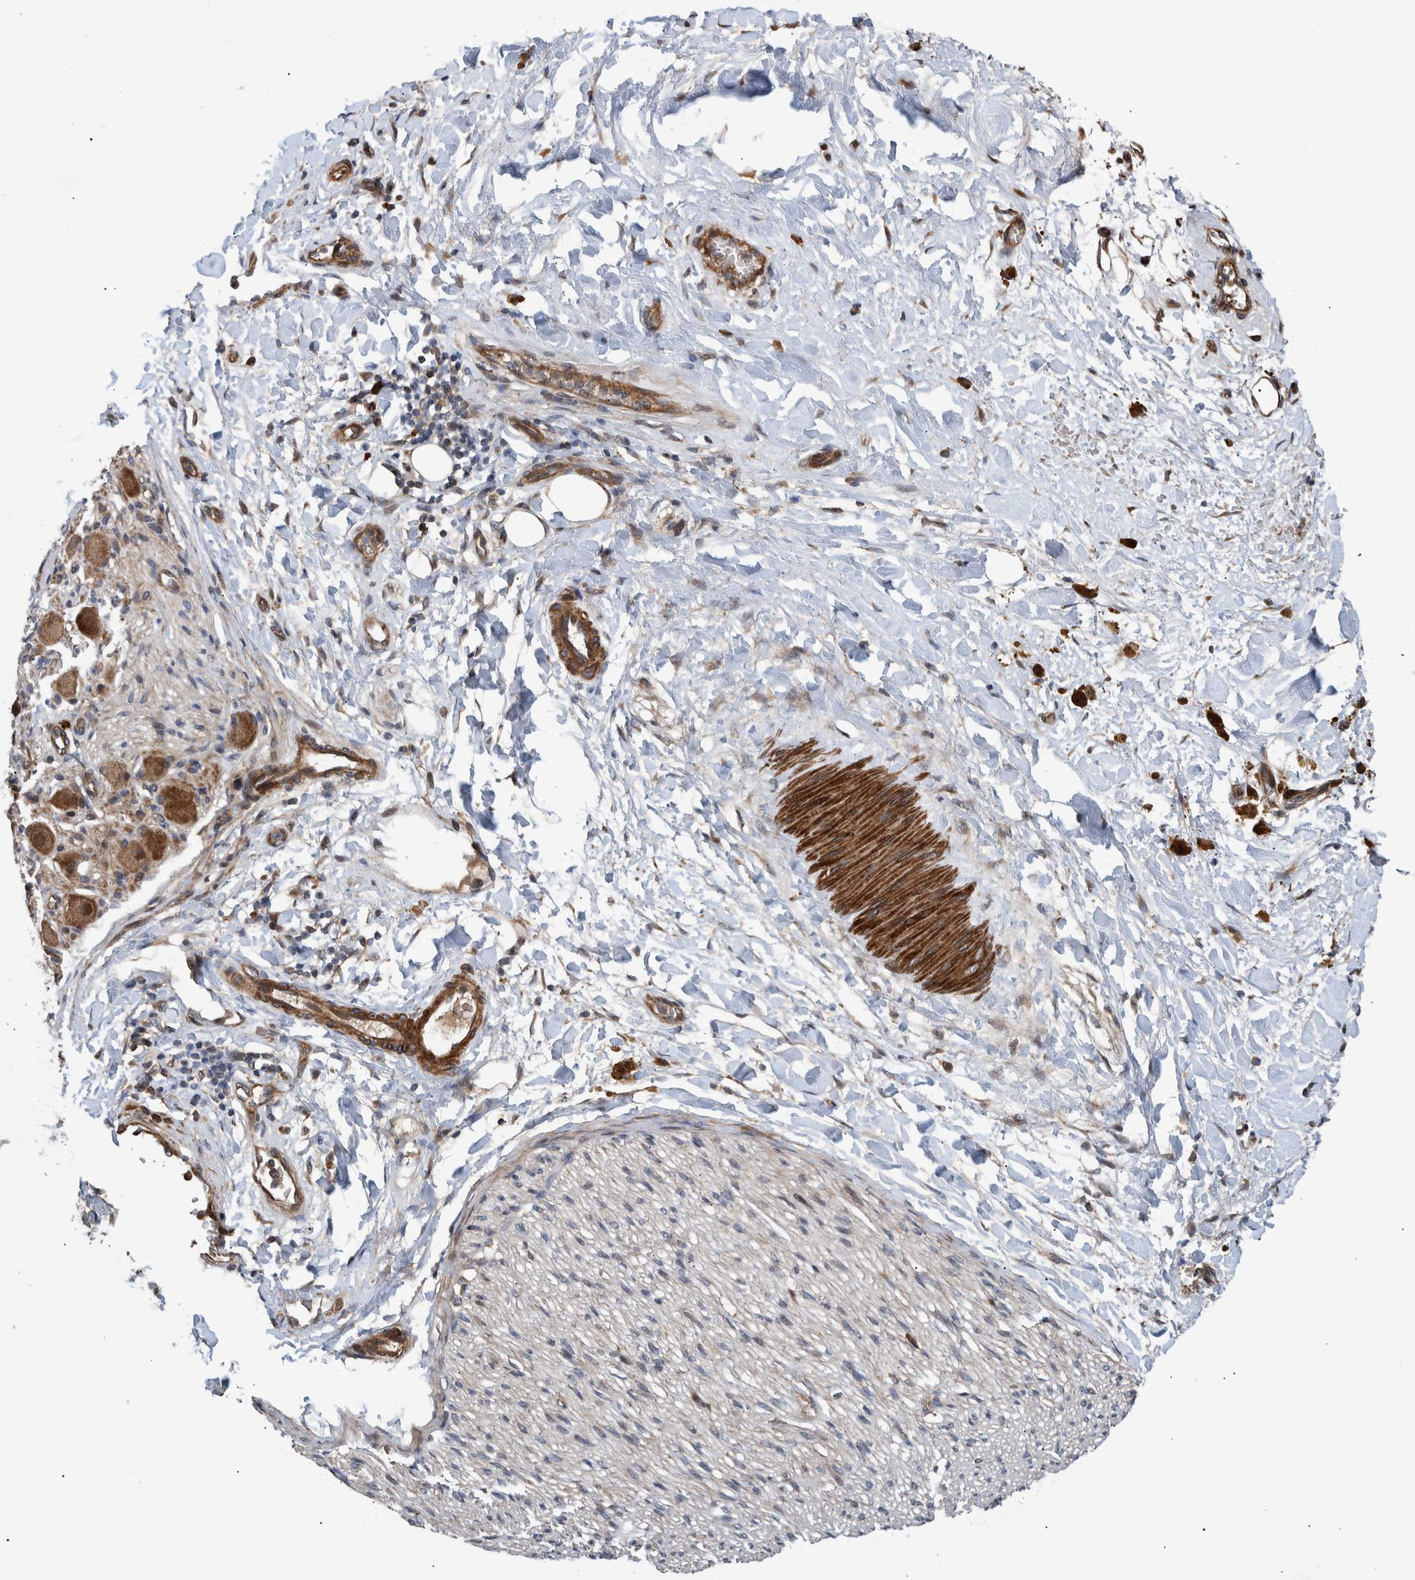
{"staining": {"intensity": "moderate", "quantity": ">75%", "location": "cytoplasmic/membranous,nuclear"}, "tissue": "adipose tissue", "cell_type": "Adipocytes", "image_type": "normal", "snomed": [{"axis": "morphology", "description": "Normal tissue, NOS"}, {"axis": "topography", "description": "Kidney"}, {"axis": "topography", "description": "Peripheral nerve tissue"}], "caption": "An IHC micrograph of benign tissue is shown. Protein staining in brown highlights moderate cytoplasmic/membranous,nuclear positivity in adipose tissue within adipocytes.", "gene": "B3GNTL1", "patient": {"sex": "male", "age": 7}}